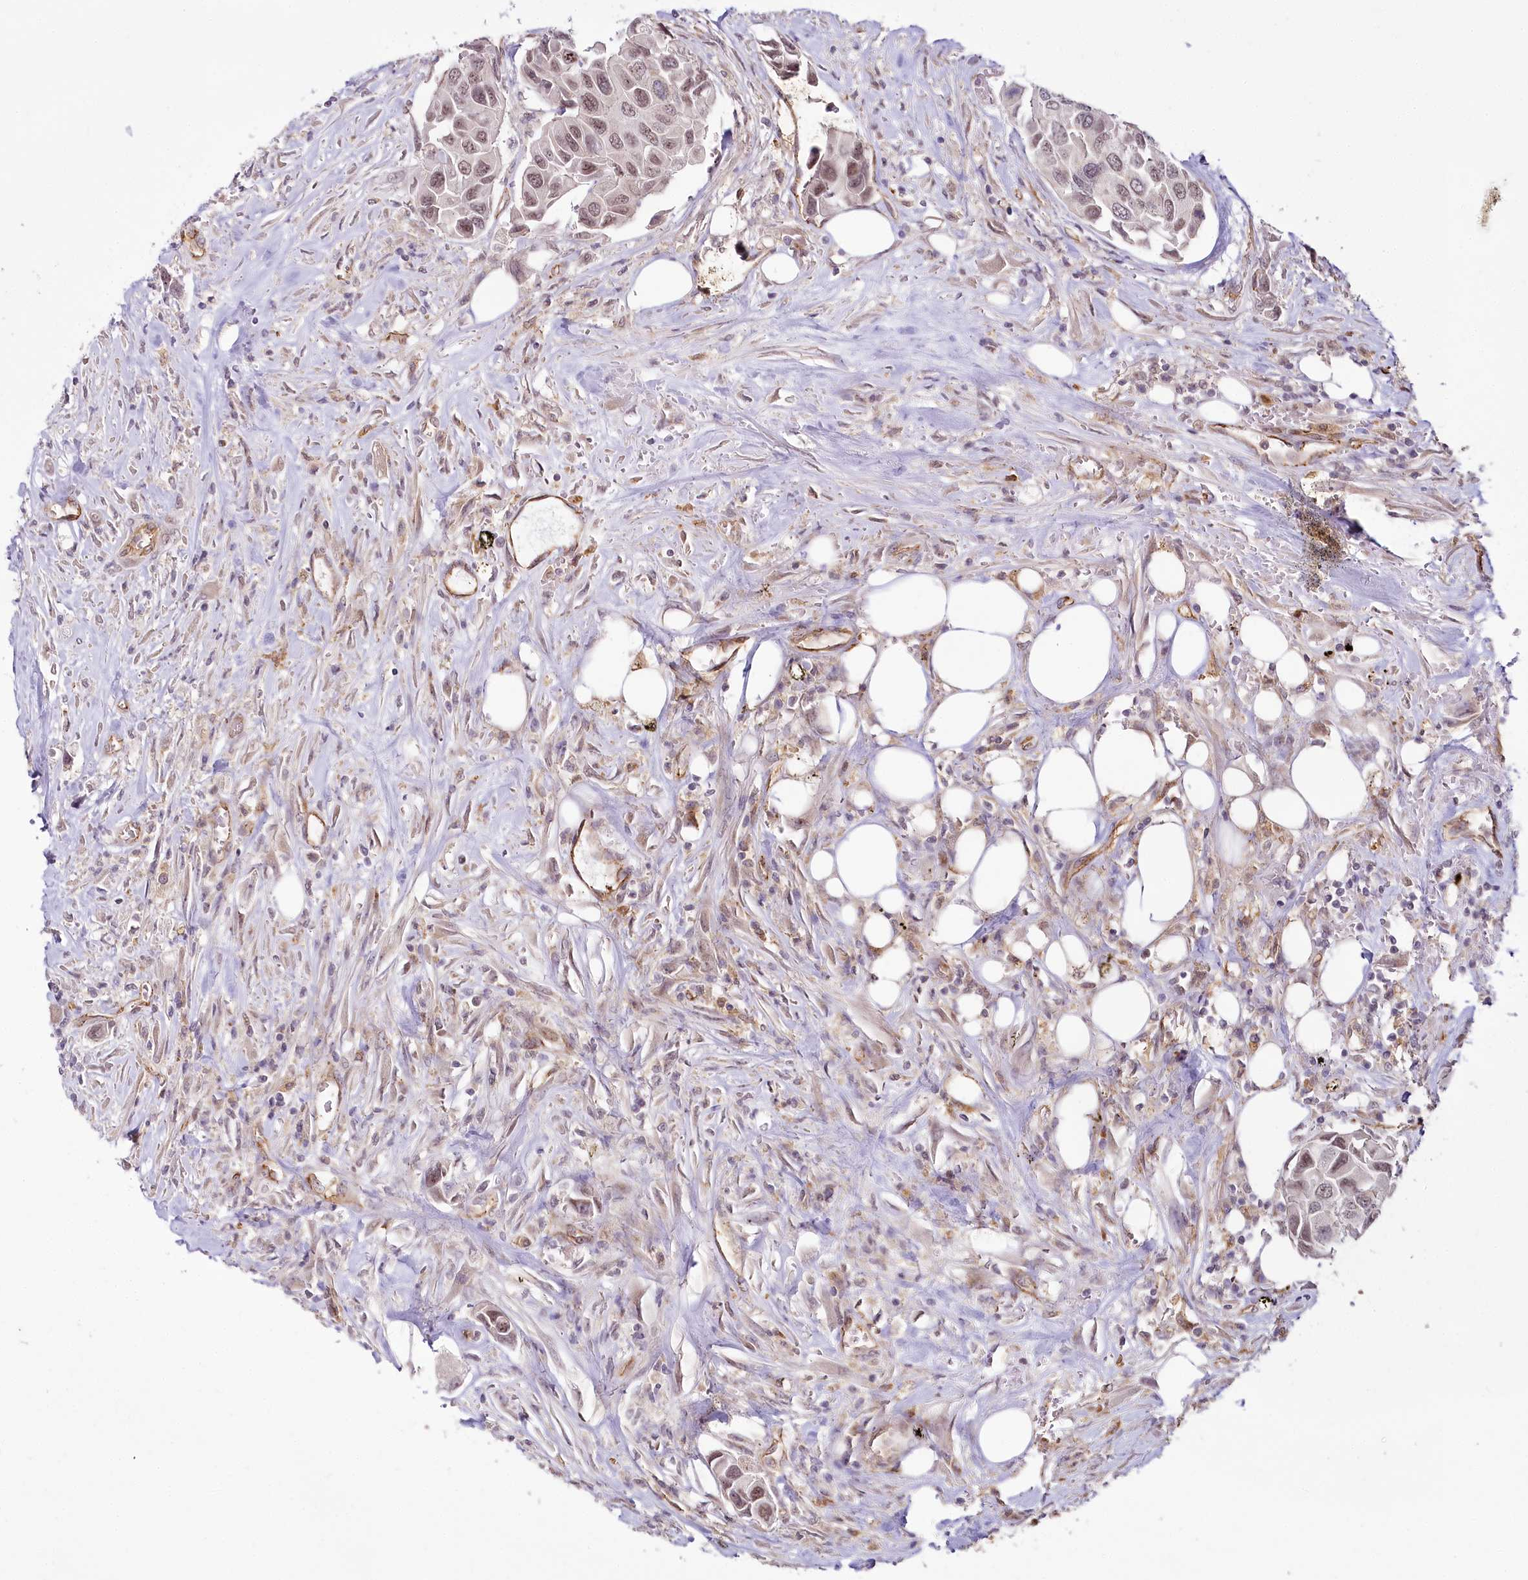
{"staining": {"intensity": "weak", "quantity": ">75%", "location": "nuclear"}, "tissue": "urothelial cancer", "cell_type": "Tumor cells", "image_type": "cancer", "snomed": [{"axis": "morphology", "description": "Urothelial carcinoma, High grade"}, {"axis": "topography", "description": "Urinary bladder"}], "caption": "Immunohistochemical staining of urothelial carcinoma (high-grade) displays low levels of weak nuclear protein positivity in approximately >75% of tumor cells.", "gene": "ALKBH8", "patient": {"sex": "male", "age": 74}}